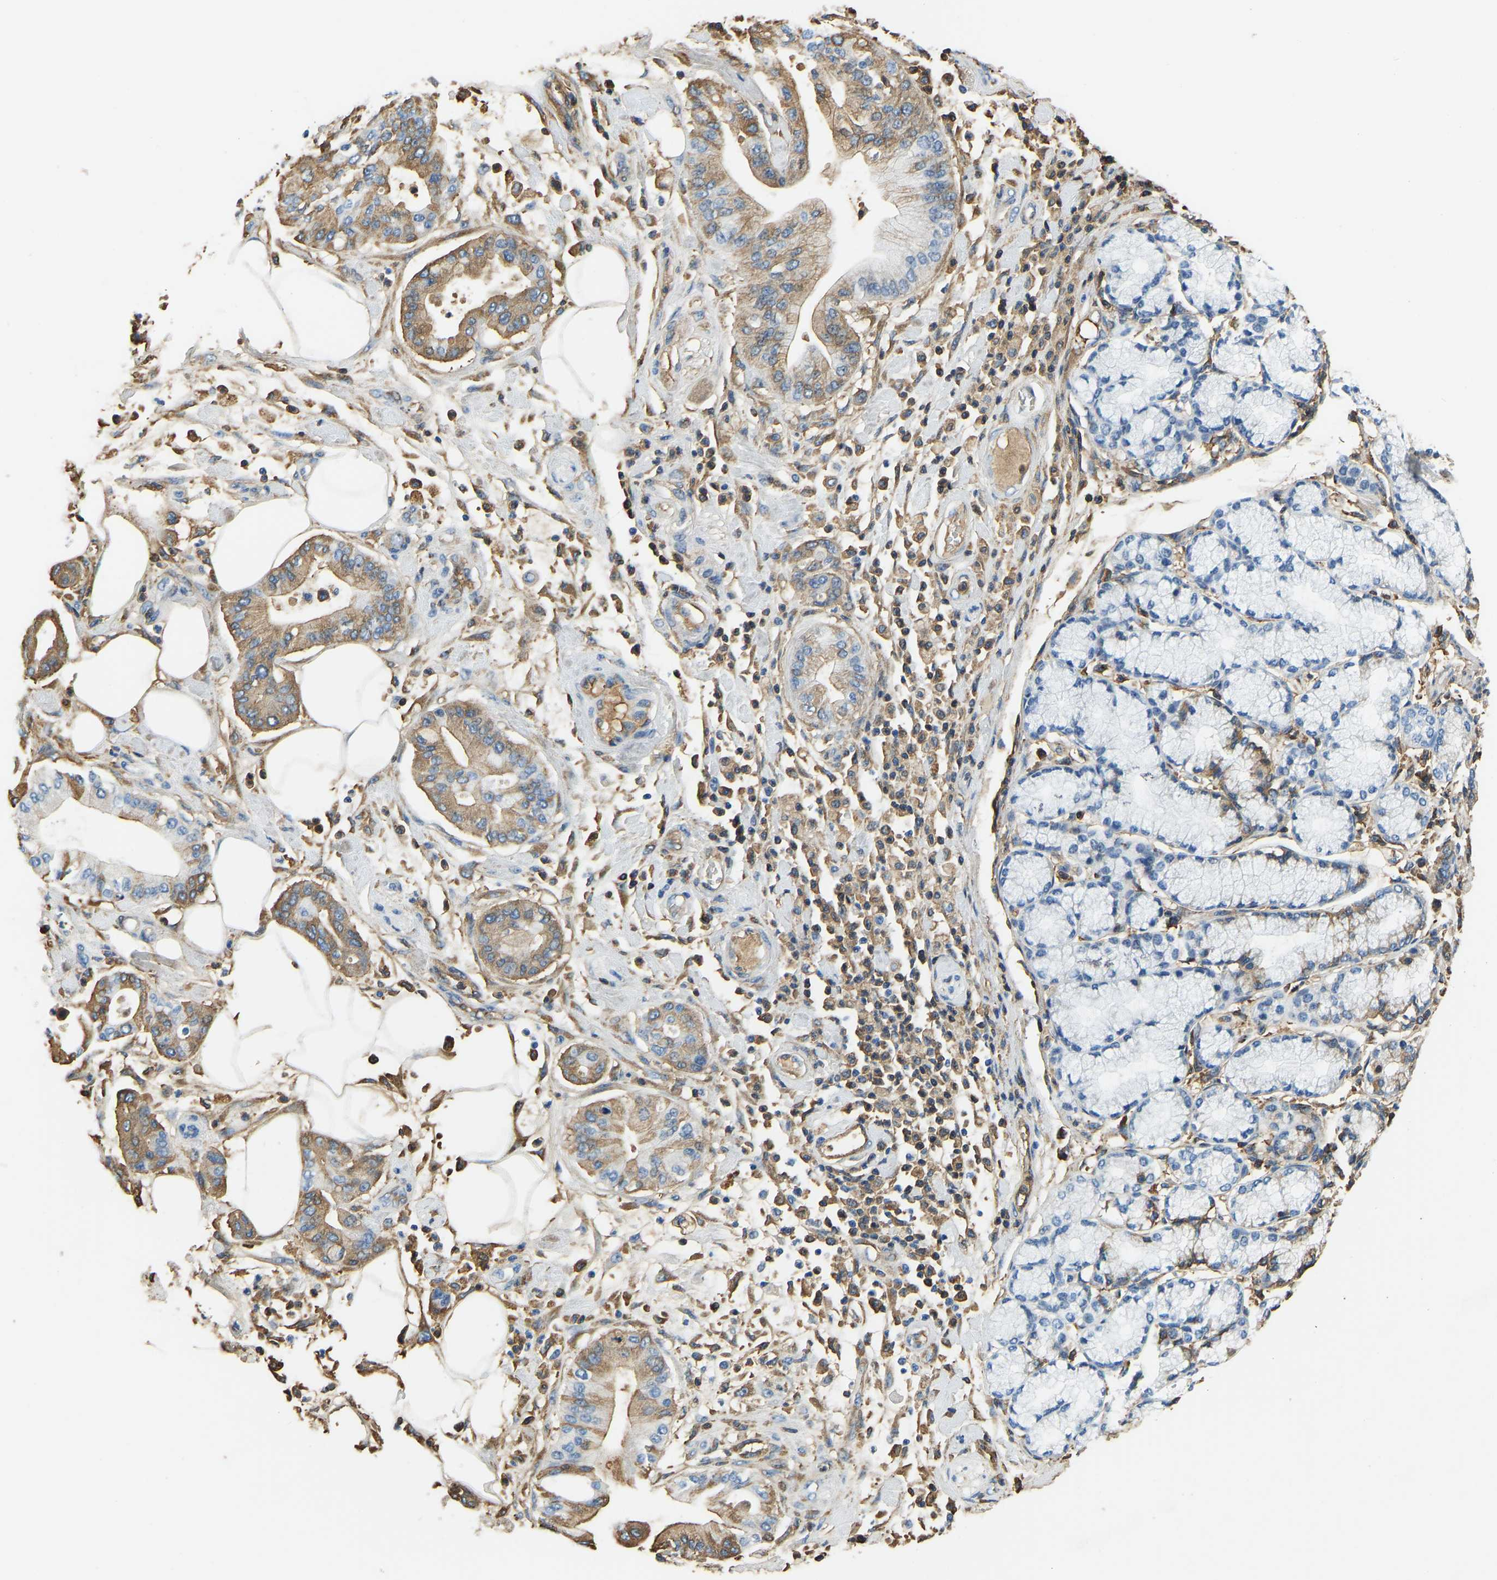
{"staining": {"intensity": "moderate", "quantity": ">75%", "location": "cytoplasmic/membranous"}, "tissue": "pancreatic cancer", "cell_type": "Tumor cells", "image_type": "cancer", "snomed": [{"axis": "morphology", "description": "Adenocarcinoma, NOS"}, {"axis": "morphology", "description": "Adenocarcinoma, metastatic, NOS"}, {"axis": "topography", "description": "Lymph node"}, {"axis": "topography", "description": "Pancreas"}, {"axis": "topography", "description": "Duodenum"}], "caption": "Protein staining exhibits moderate cytoplasmic/membranous expression in about >75% of tumor cells in pancreatic cancer (adenocarcinoma). Nuclei are stained in blue.", "gene": "THBS4", "patient": {"sex": "female", "age": 64}}